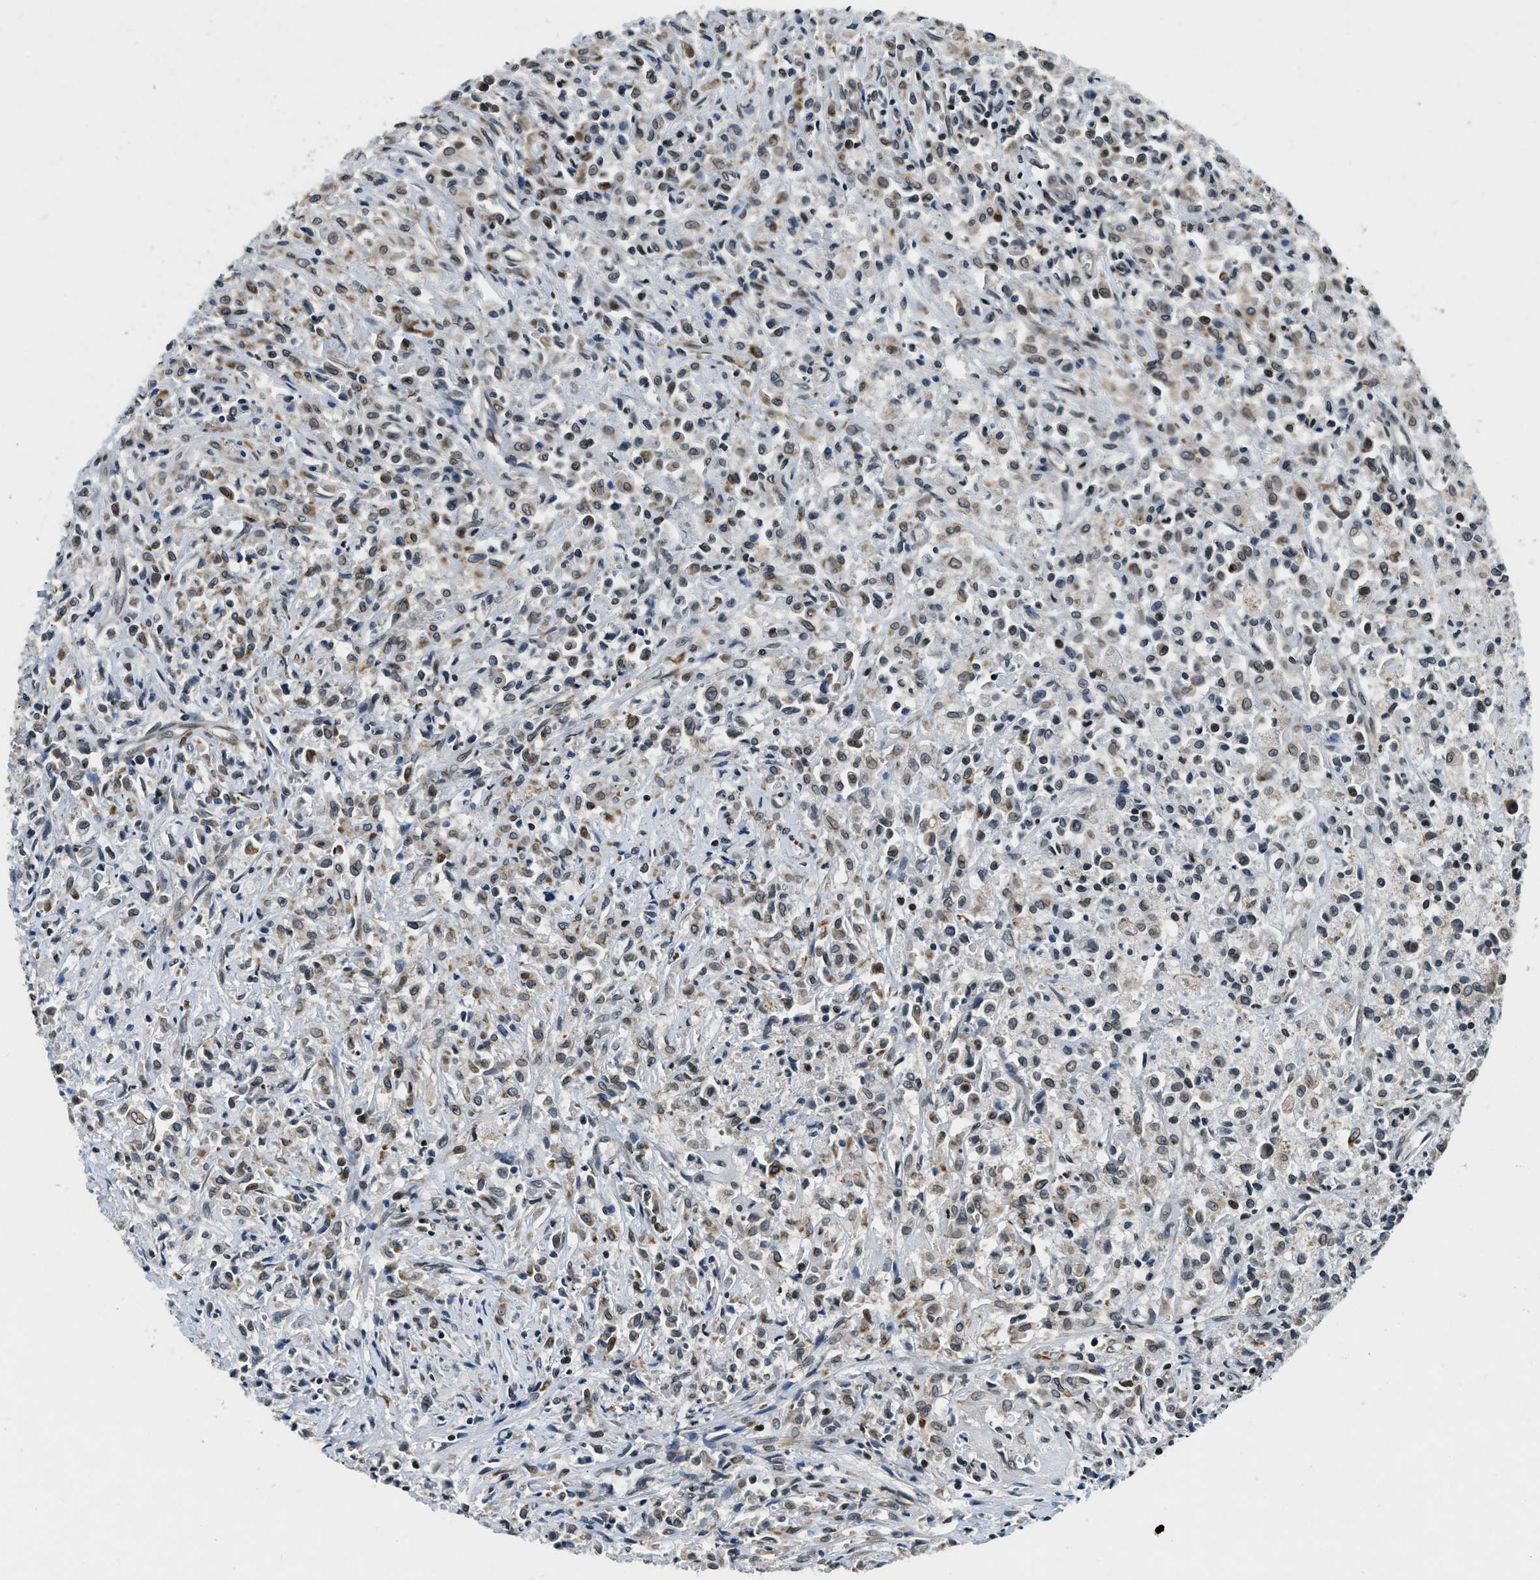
{"staining": {"intensity": "weak", "quantity": ">75%", "location": "nuclear"}, "tissue": "testis cancer", "cell_type": "Tumor cells", "image_type": "cancer", "snomed": [{"axis": "morphology", "description": "Carcinoma, Embryonal, NOS"}, {"axis": "topography", "description": "Testis"}], "caption": "Protein expression analysis of testis cancer (embryonal carcinoma) demonstrates weak nuclear expression in about >75% of tumor cells.", "gene": "ZC3HC1", "patient": {"sex": "male", "age": 2}}